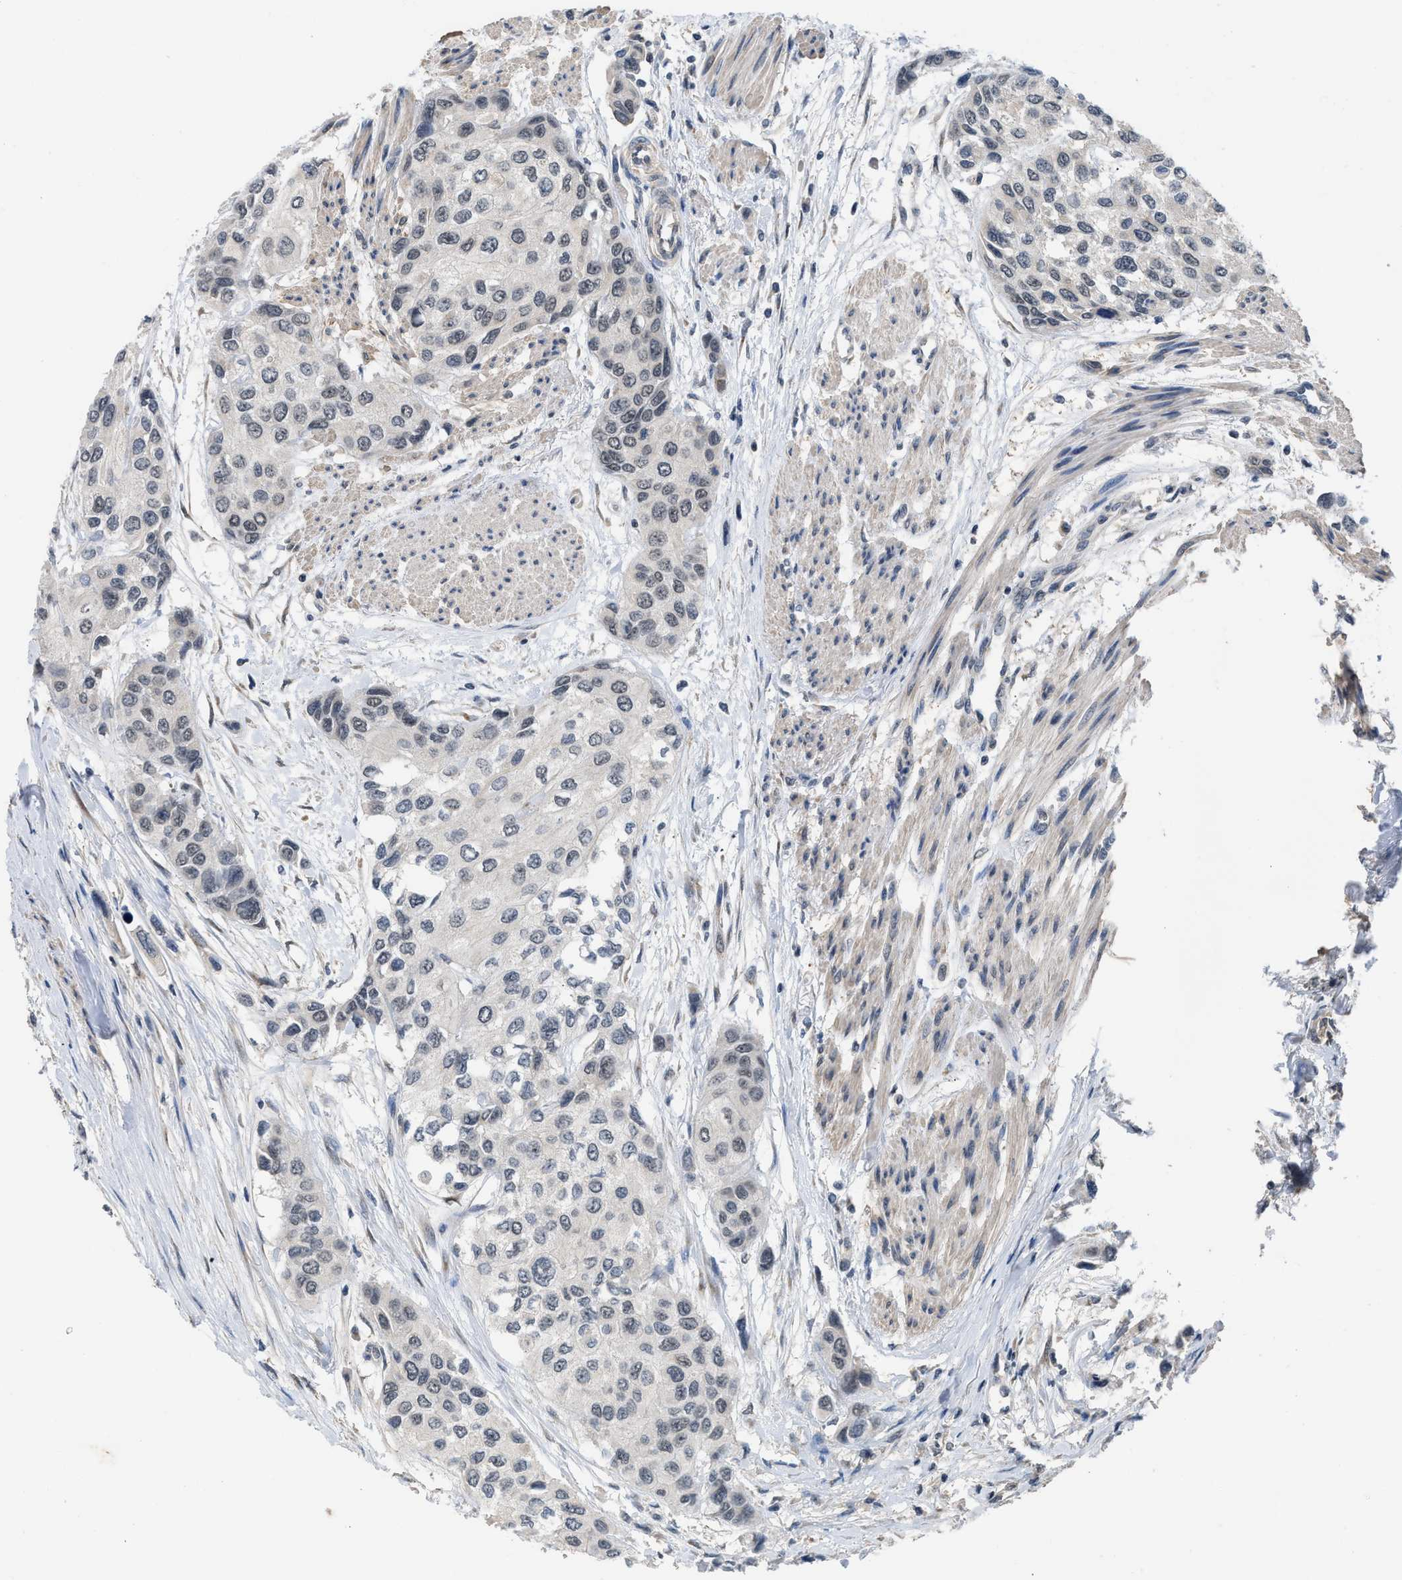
{"staining": {"intensity": "weak", "quantity": "<25%", "location": "nuclear"}, "tissue": "urothelial cancer", "cell_type": "Tumor cells", "image_type": "cancer", "snomed": [{"axis": "morphology", "description": "Urothelial carcinoma, High grade"}, {"axis": "topography", "description": "Urinary bladder"}], "caption": "Protein analysis of urothelial cancer demonstrates no significant staining in tumor cells. (Stains: DAB (3,3'-diaminobenzidine) immunohistochemistry (IHC) with hematoxylin counter stain, Microscopy: brightfield microscopy at high magnification).", "gene": "TERF2IP", "patient": {"sex": "female", "age": 56}}